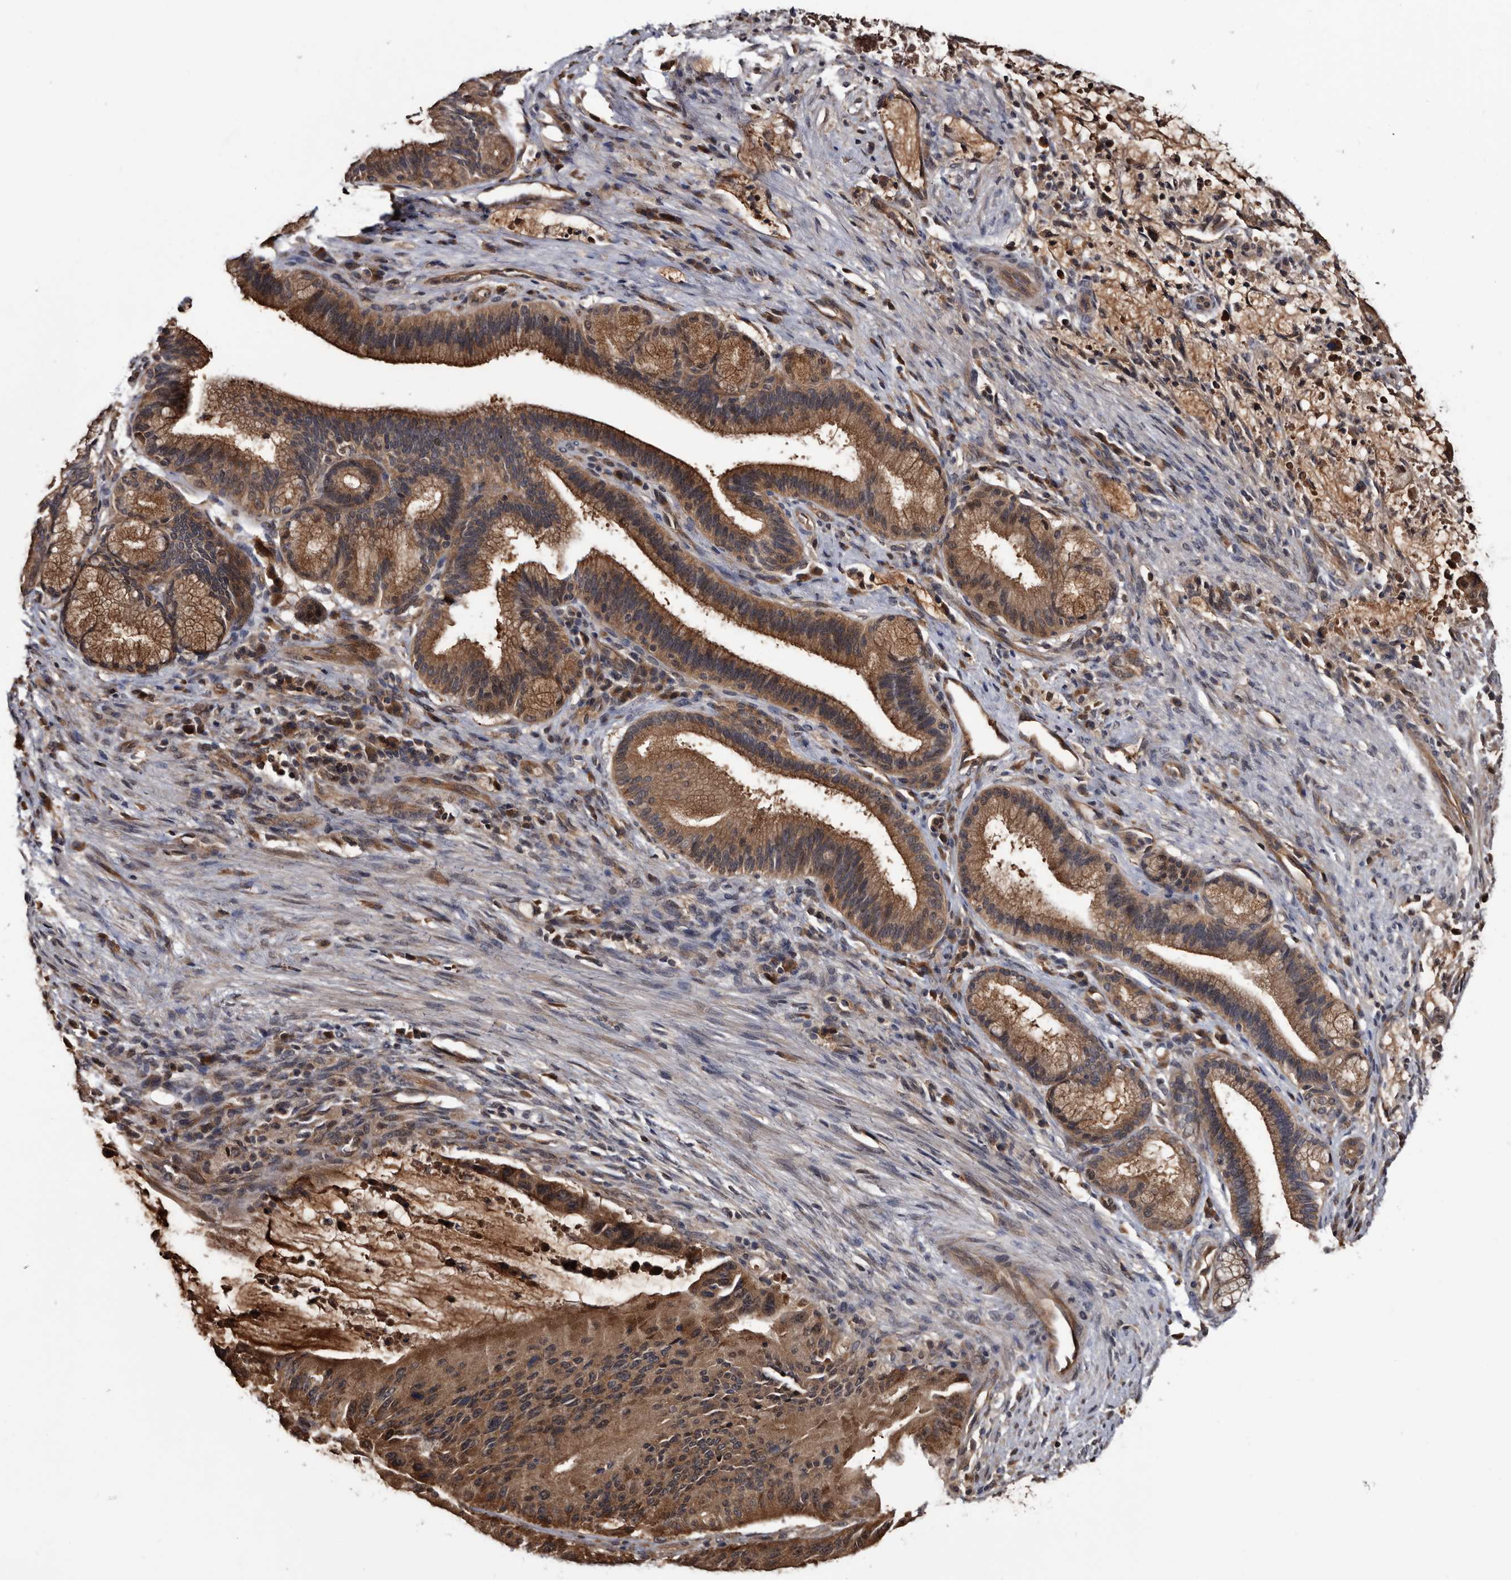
{"staining": {"intensity": "strong", "quantity": ">75%", "location": "cytoplasmic/membranous"}, "tissue": "liver cancer", "cell_type": "Tumor cells", "image_type": "cancer", "snomed": [{"axis": "morphology", "description": "Normal tissue, NOS"}, {"axis": "morphology", "description": "Cholangiocarcinoma"}, {"axis": "topography", "description": "Liver"}, {"axis": "topography", "description": "Peripheral nerve tissue"}], "caption": "A brown stain labels strong cytoplasmic/membranous expression of a protein in human liver cancer (cholangiocarcinoma) tumor cells.", "gene": "TTI2", "patient": {"sex": "female", "age": 73}}